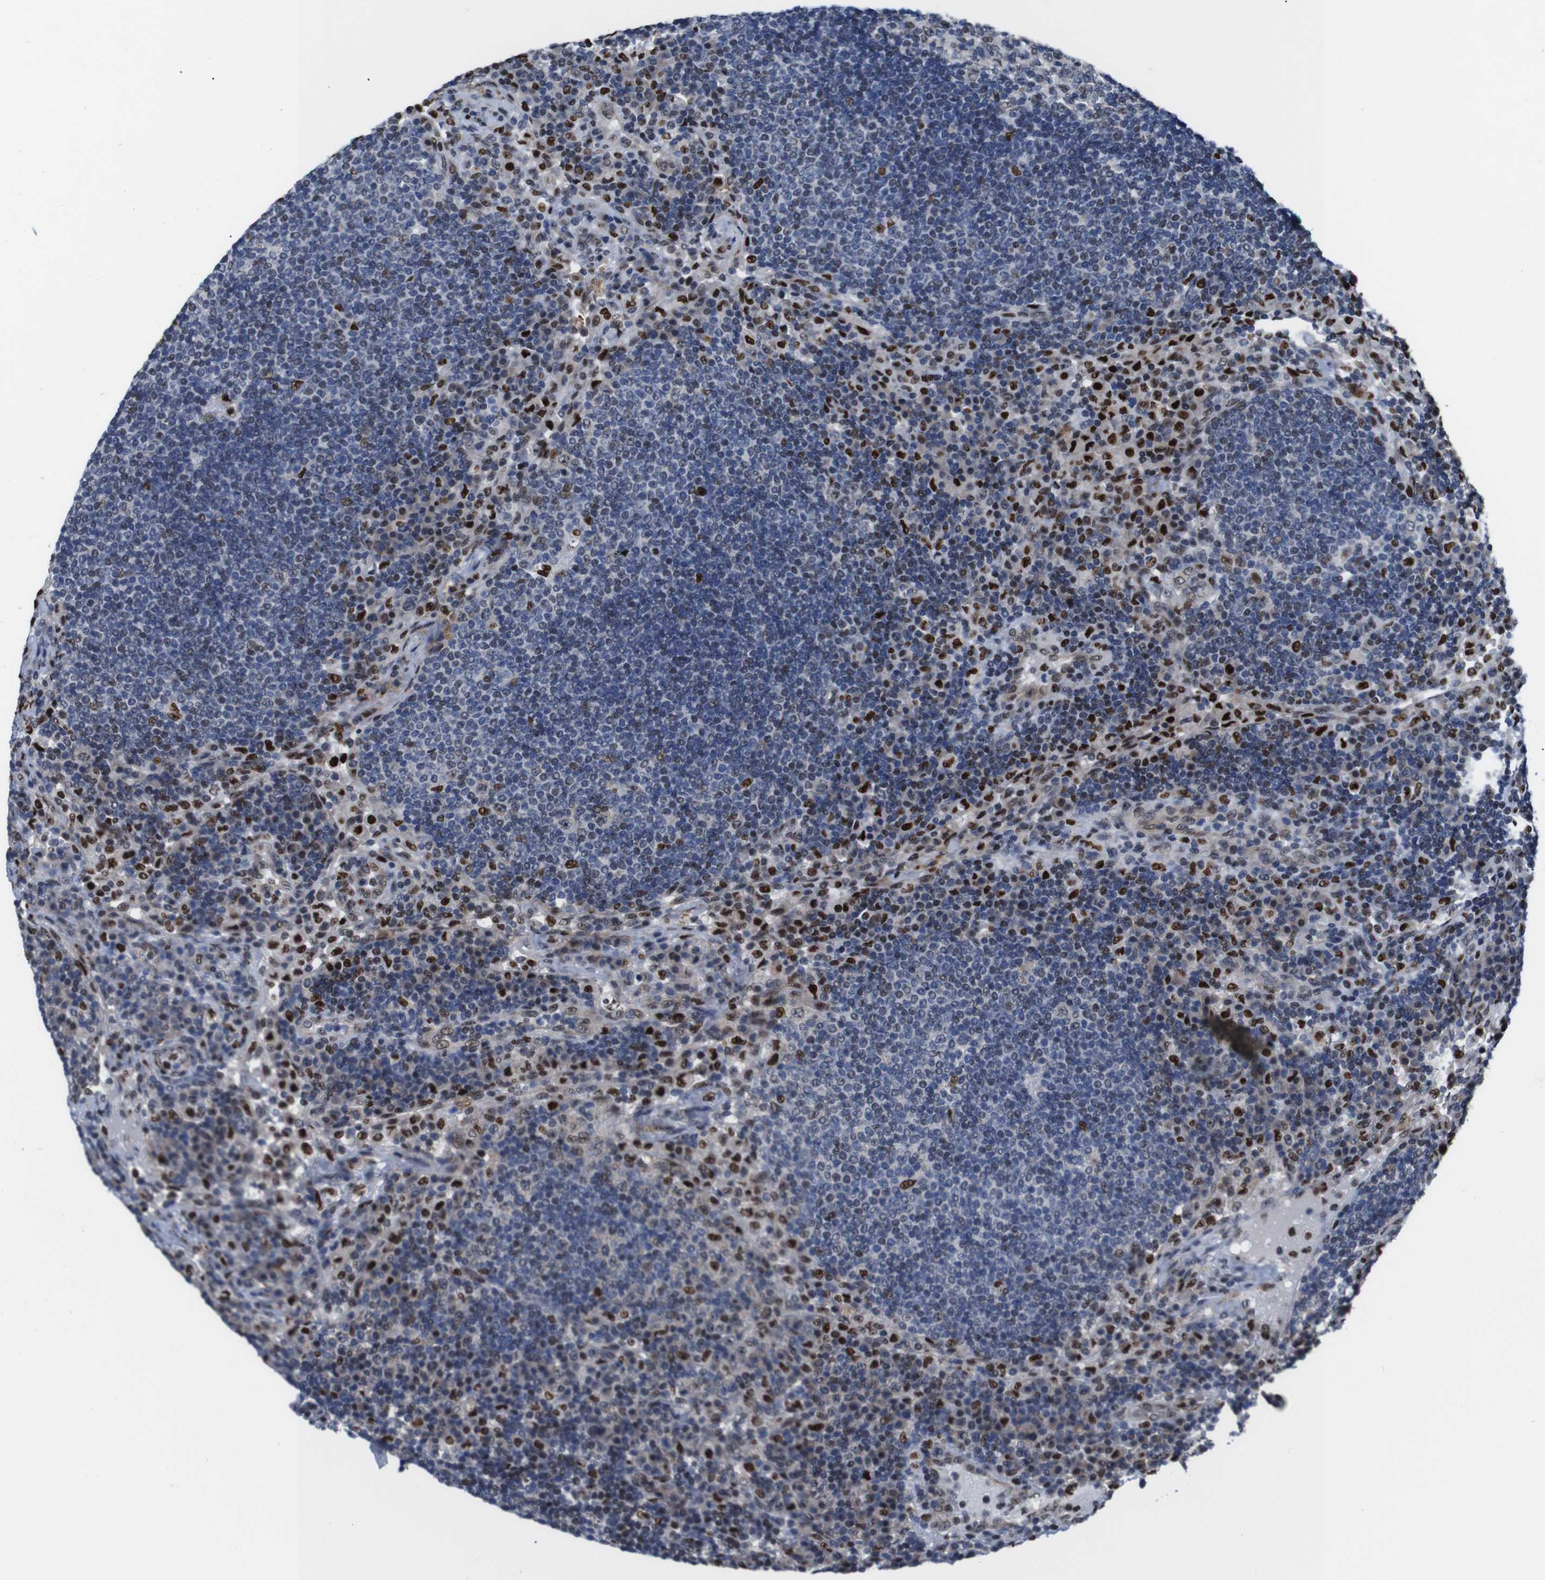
{"staining": {"intensity": "strong", "quantity": "<25%", "location": "nuclear"}, "tissue": "lymph node", "cell_type": "Germinal center cells", "image_type": "normal", "snomed": [{"axis": "morphology", "description": "Normal tissue, NOS"}, {"axis": "topography", "description": "Lymph node"}], "caption": "Normal lymph node demonstrates strong nuclear expression in about <25% of germinal center cells, visualized by immunohistochemistry. Using DAB (3,3'-diaminobenzidine) (brown) and hematoxylin (blue) stains, captured at high magnification using brightfield microscopy.", "gene": "GATA6", "patient": {"sex": "female", "age": 53}}